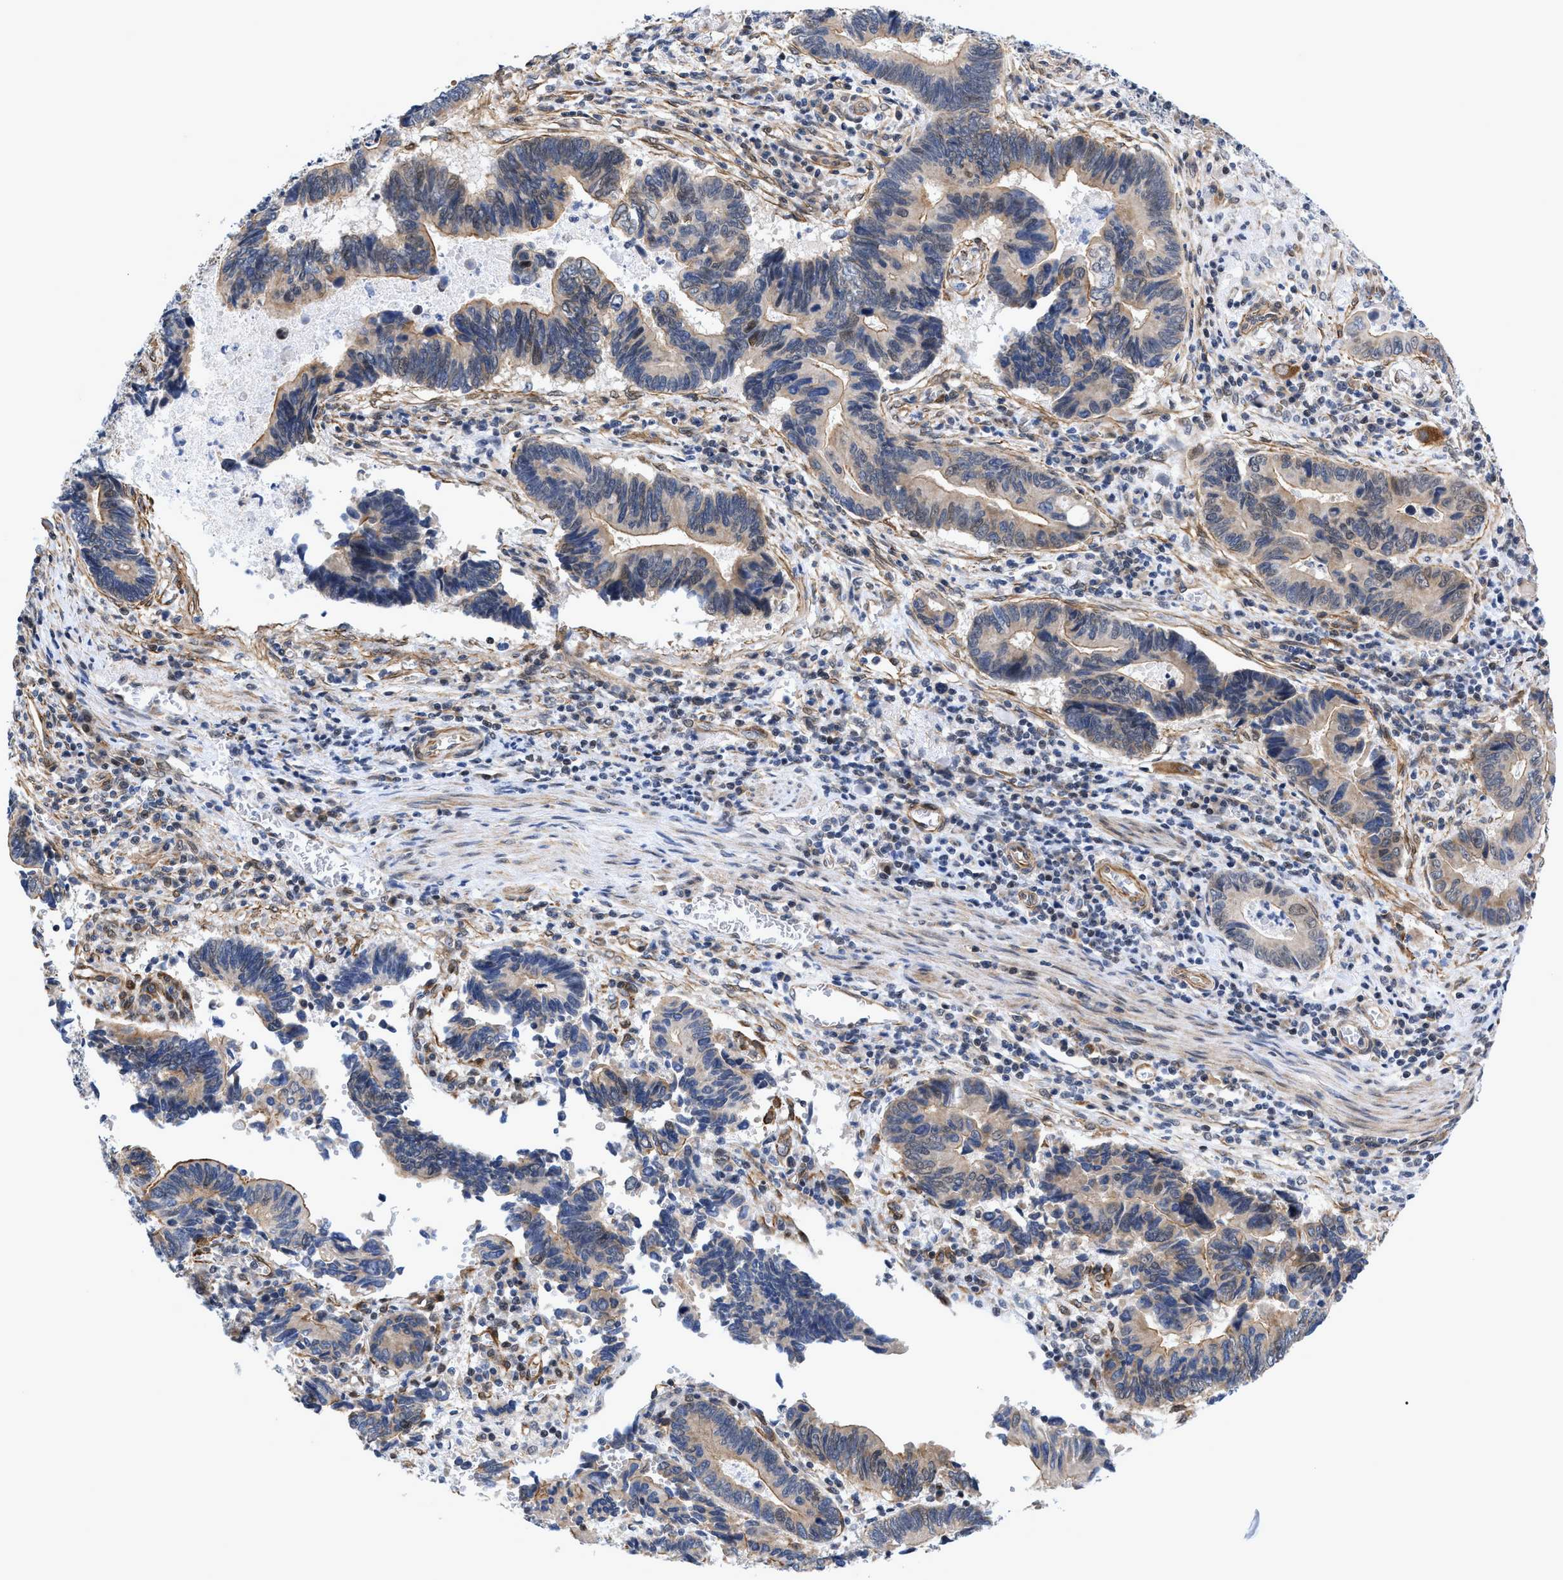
{"staining": {"intensity": "negative", "quantity": "none", "location": "none"}, "tissue": "pancreatic cancer", "cell_type": "Tumor cells", "image_type": "cancer", "snomed": [{"axis": "morphology", "description": "Adenocarcinoma, NOS"}, {"axis": "topography", "description": "Pancreas"}], "caption": "Immunohistochemical staining of pancreatic cancer displays no significant staining in tumor cells.", "gene": "GPRASP2", "patient": {"sex": "female", "age": 70}}